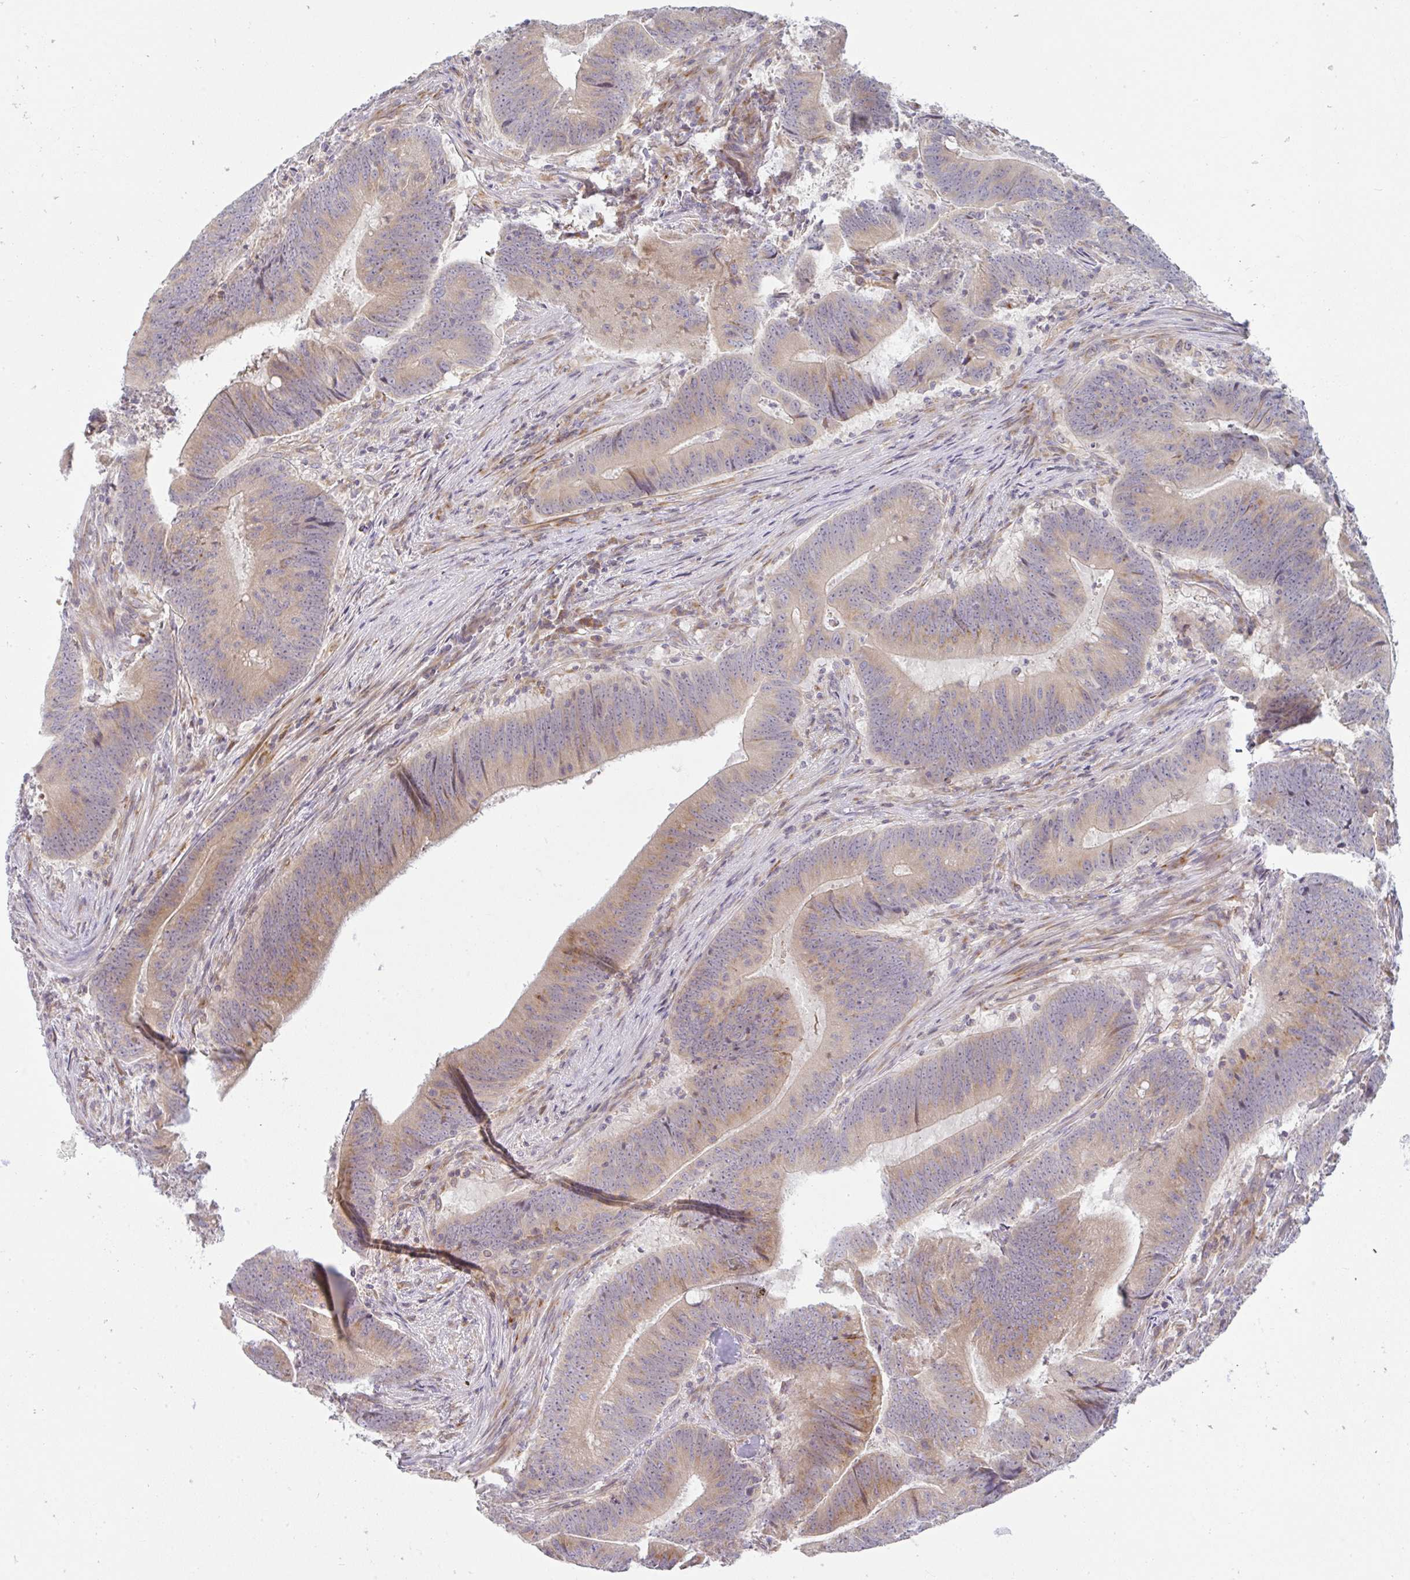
{"staining": {"intensity": "moderate", "quantity": "25%-75%", "location": "cytoplasmic/membranous"}, "tissue": "colorectal cancer", "cell_type": "Tumor cells", "image_type": "cancer", "snomed": [{"axis": "morphology", "description": "Adenocarcinoma, NOS"}, {"axis": "topography", "description": "Colon"}], "caption": "The image demonstrates immunohistochemical staining of colorectal cancer. There is moderate cytoplasmic/membranous expression is appreciated in about 25%-75% of tumor cells.", "gene": "MOB1A", "patient": {"sex": "female", "age": 87}}